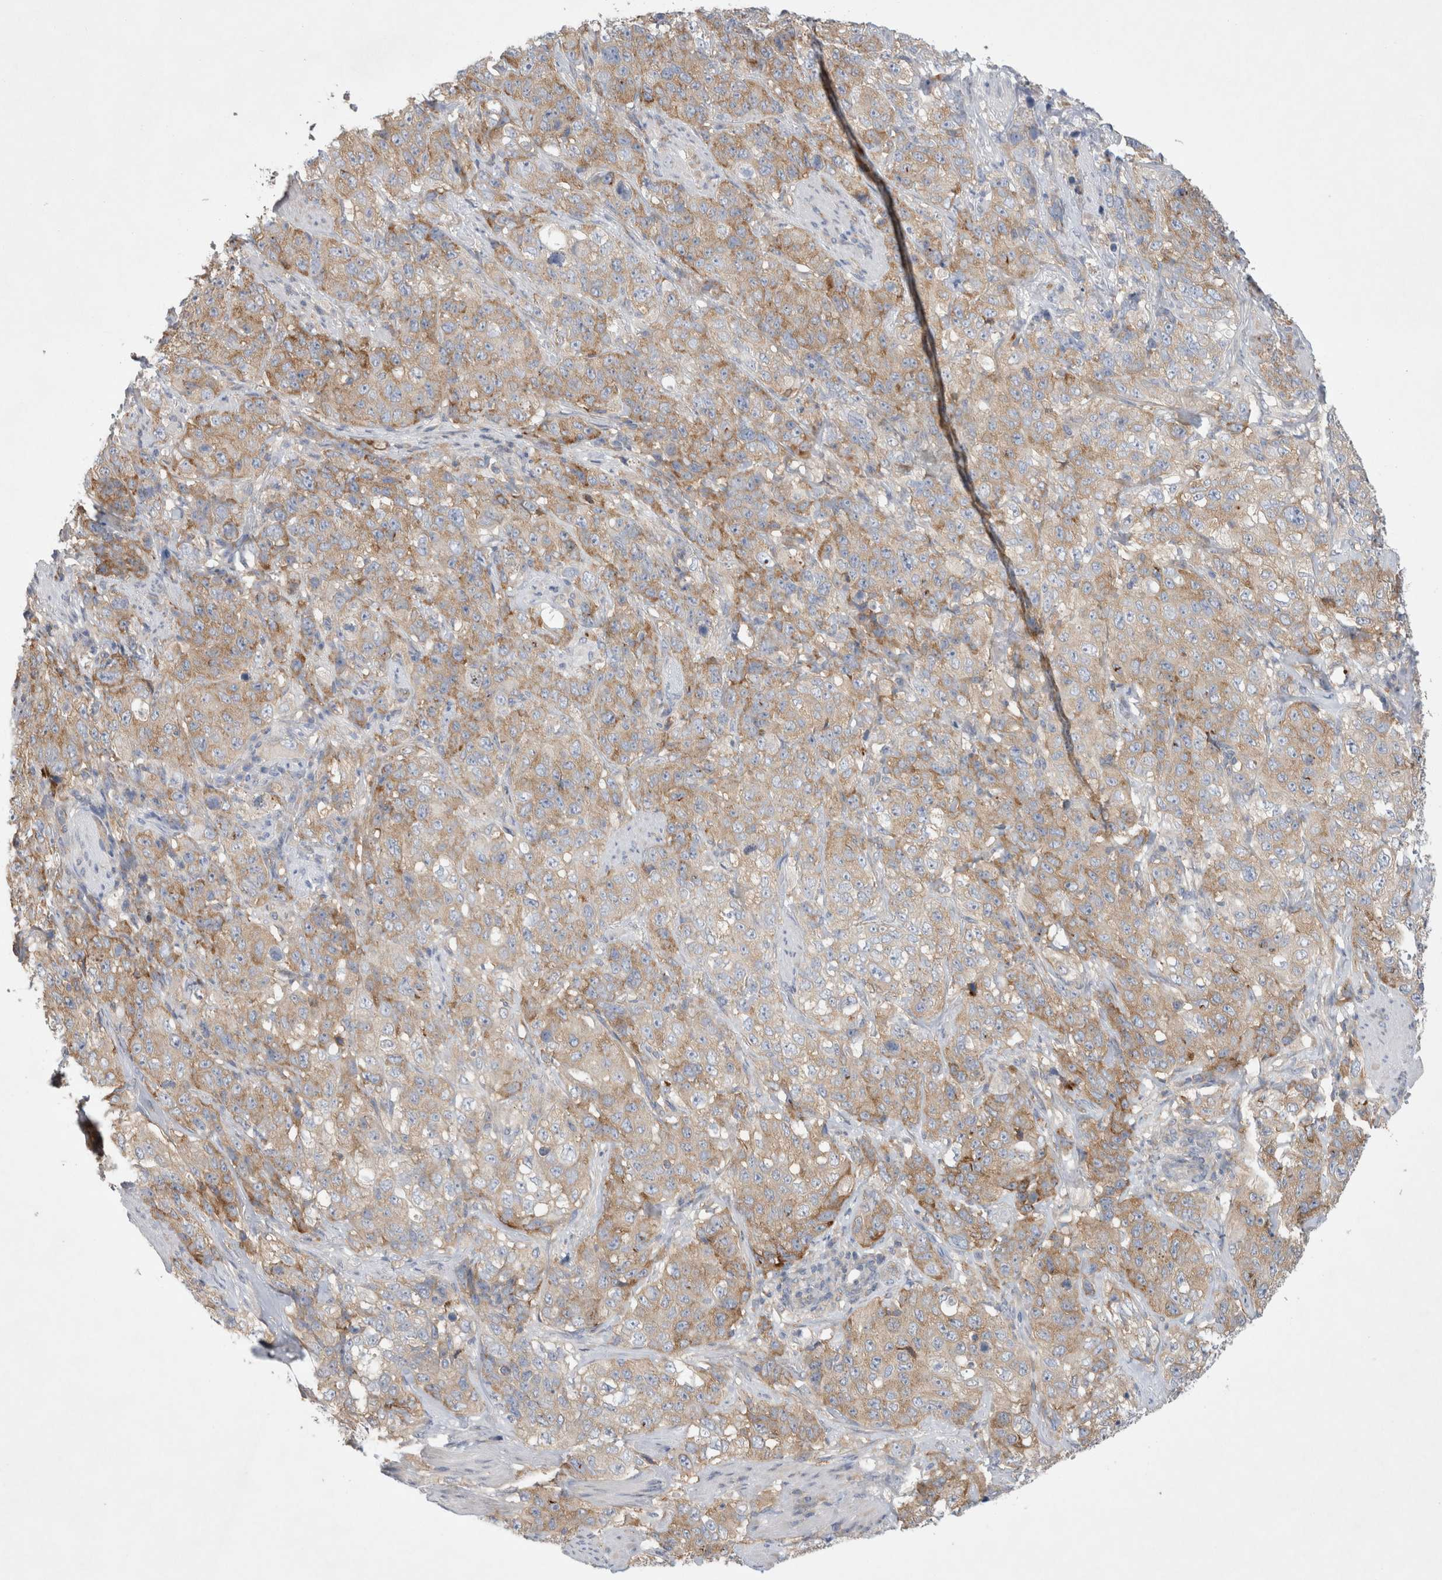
{"staining": {"intensity": "moderate", "quantity": ">75%", "location": "cytoplasmic/membranous"}, "tissue": "stomach cancer", "cell_type": "Tumor cells", "image_type": "cancer", "snomed": [{"axis": "morphology", "description": "Adenocarcinoma, NOS"}, {"axis": "topography", "description": "Stomach"}], "caption": "Stomach adenocarcinoma stained with a protein marker shows moderate staining in tumor cells.", "gene": "ZNF23", "patient": {"sex": "male", "age": 48}}